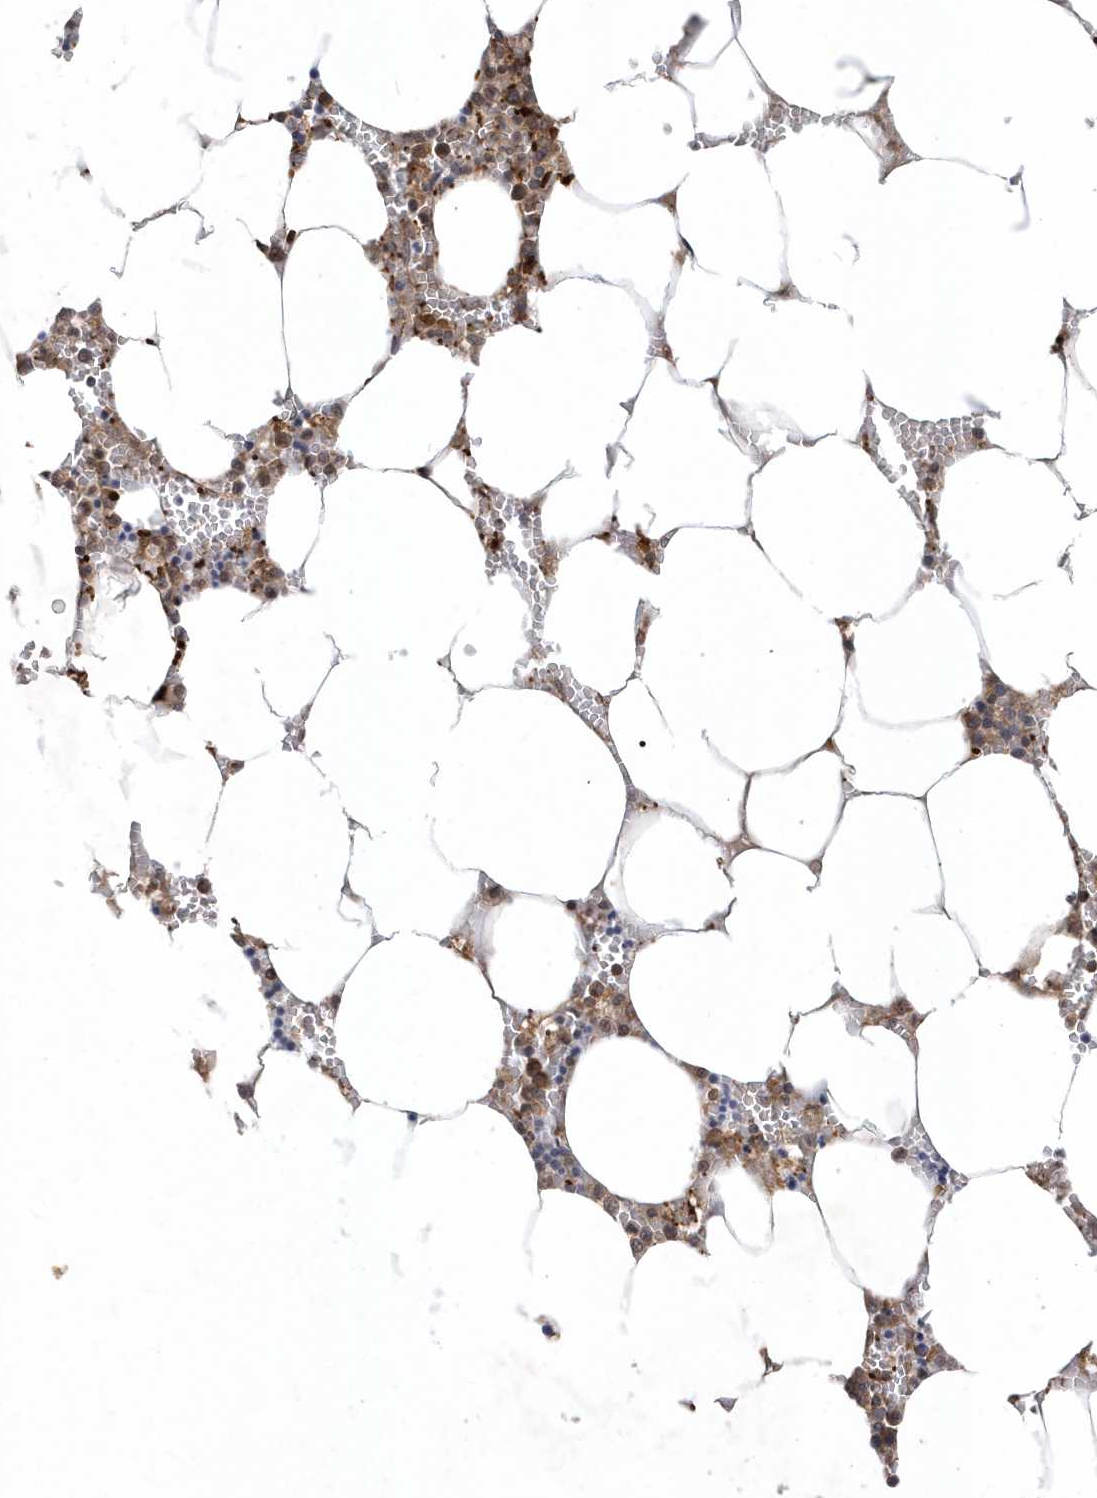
{"staining": {"intensity": "strong", "quantity": "<25%", "location": "cytoplasmic/membranous"}, "tissue": "bone marrow", "cell_type": "Hematopoietic cells", "image_type": "normal", "snomed": [{"axis": "morphology", "description": "Normal tissue, NOS"}, {"axis": "topography", "description": "Bone marrow"}], "caption": "Immunohistochemical staining of unremarkable bone marrow reveals strong cytoplasmic/membranous protein staining in about <25% of hematopoietic cells.", "gene": "ACYP1", "patient": {"sex": "male", "age": 70}}